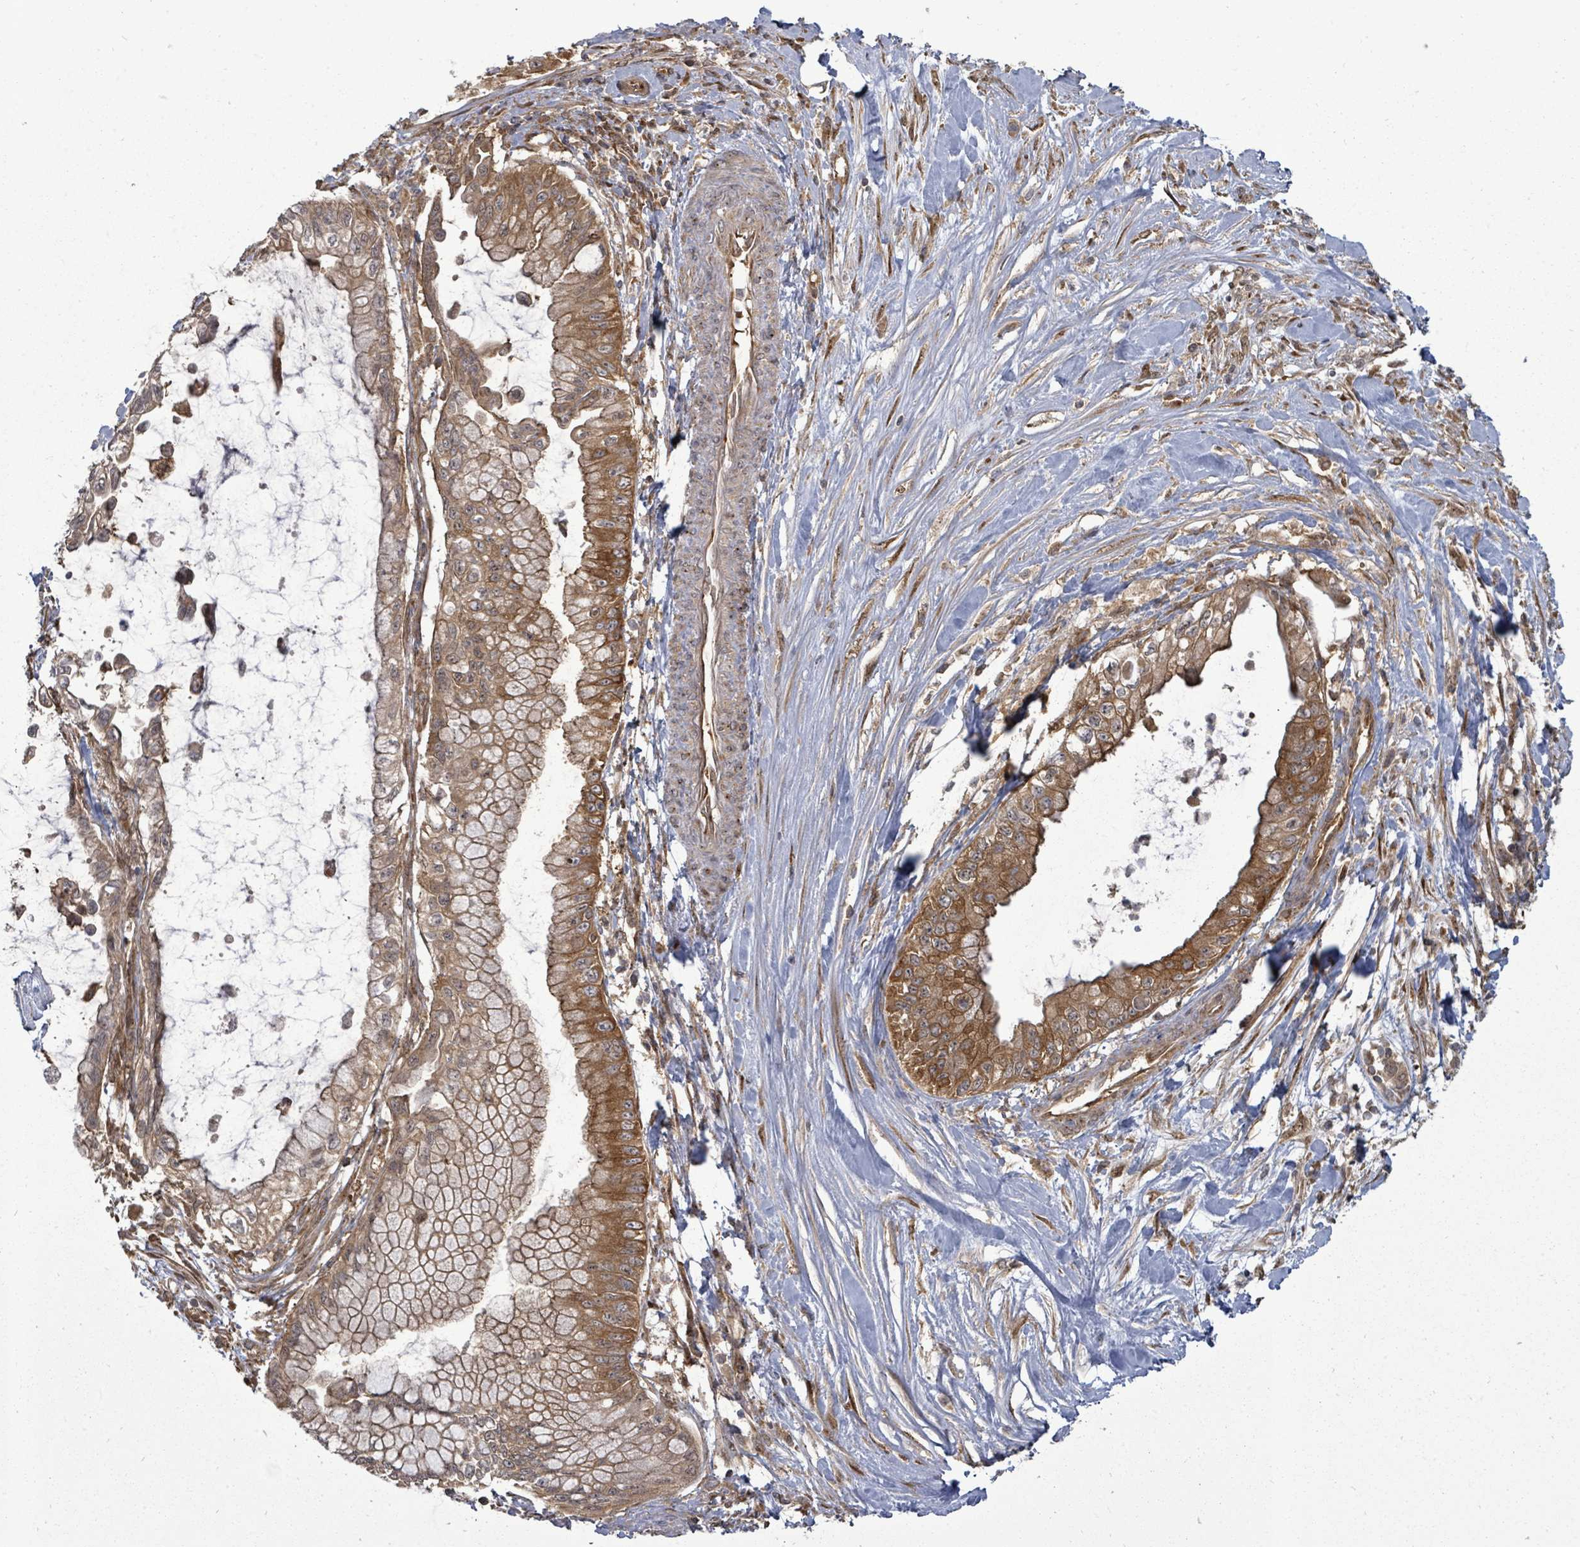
{"staining": {"intensity": "moderate", "quantity": ">75%", "location": "cytoplasmic/membranous"}, "tissue": "pancreatic cancer", "cell_type": "Tumor cells", "image_type": "cancer", "snomed": [{"axis": "morphology", "description": "Adenocarcinoma, NOS"}, {"axis": "topography", "description": "Pancreas"}], "caption": "Brown immunohistochemical staining in pancreatic adenocarcinoma exhibits moderate cytoplasmic/membranous staining in approximately >75% of tumor cells.", "gene": "EIF3C", "patient": {"sex": "male", "age": 48}}